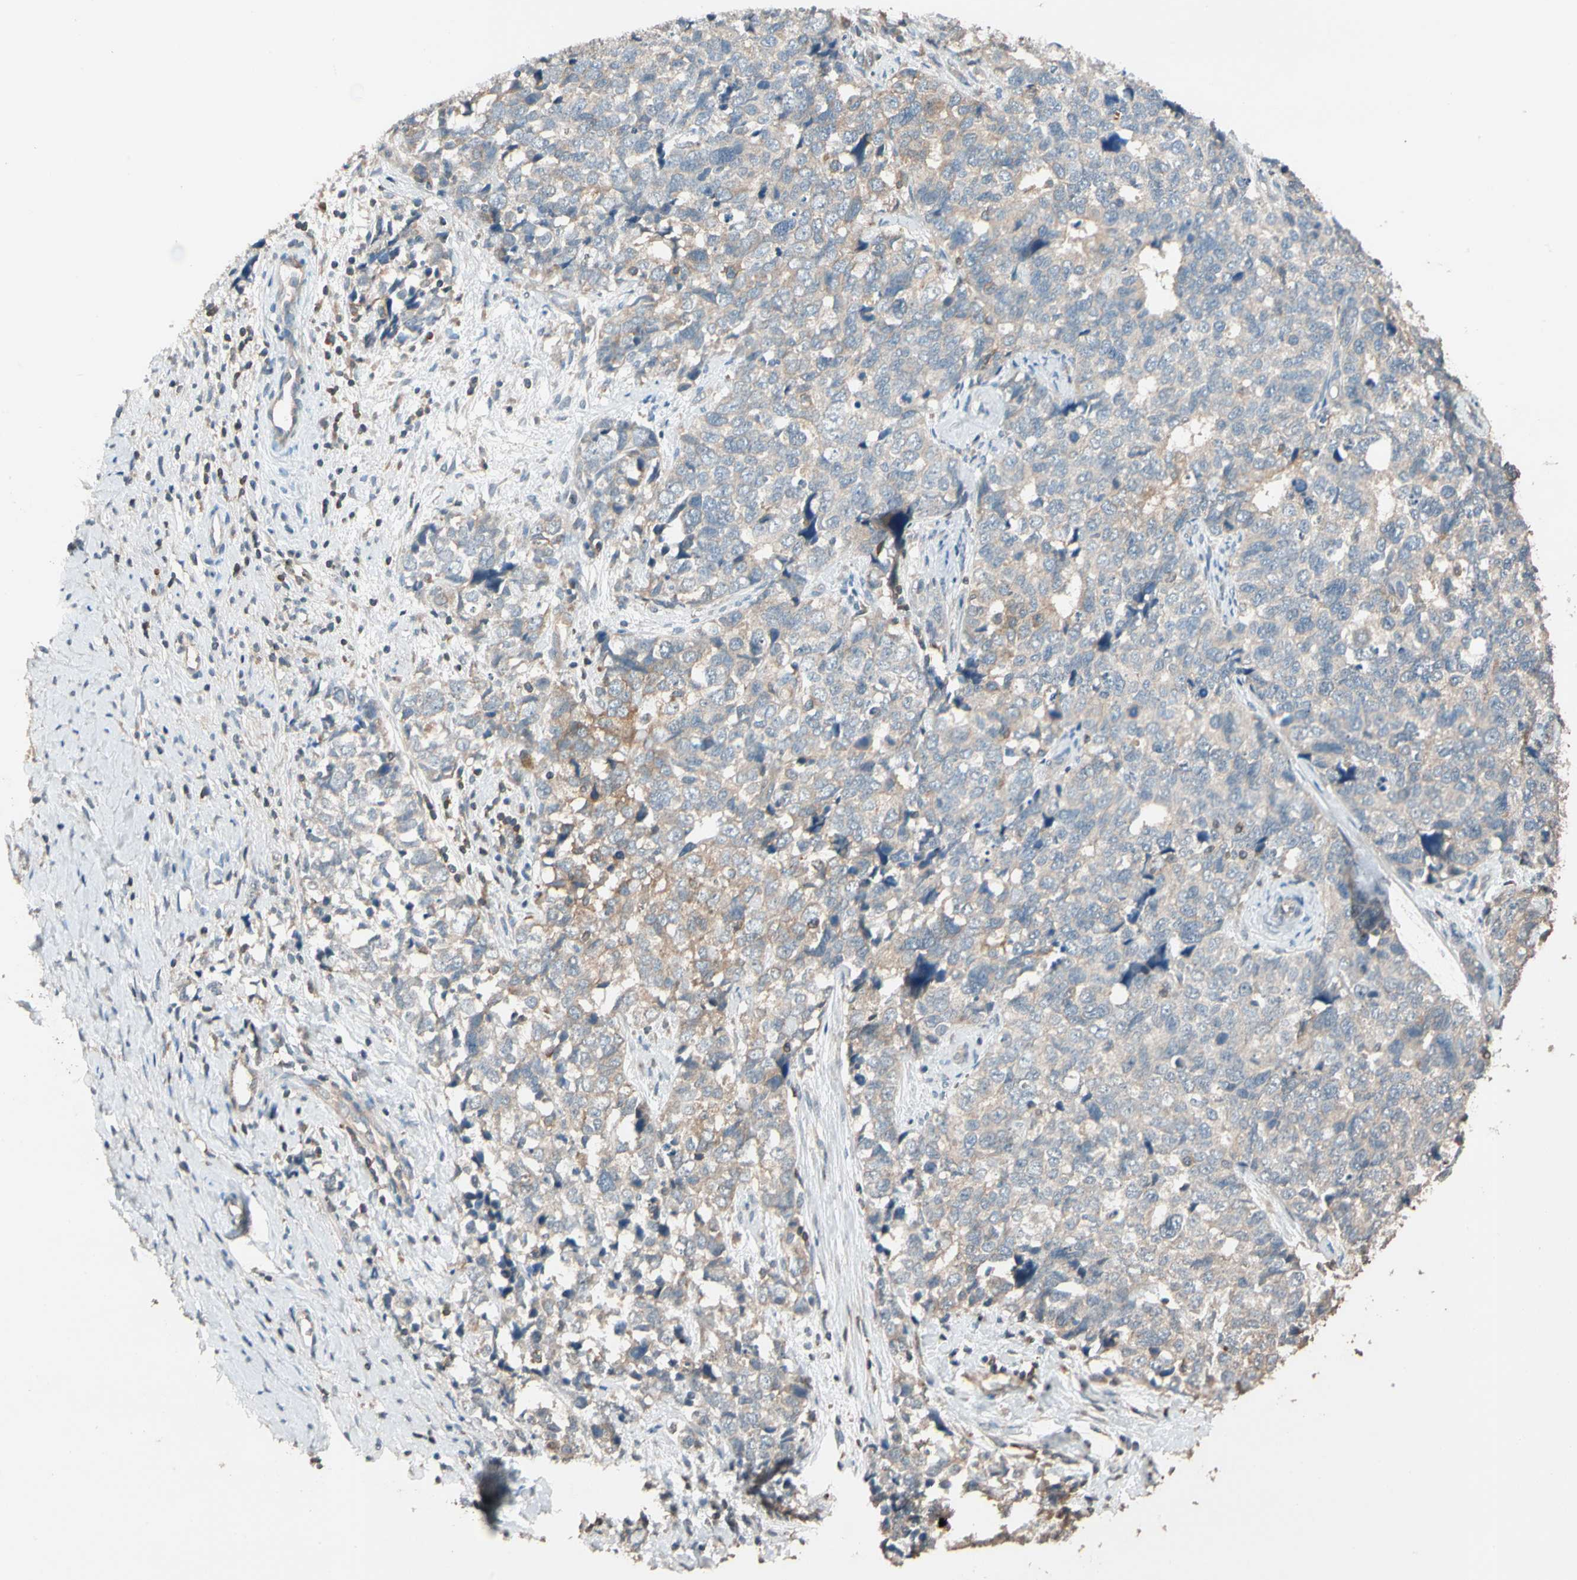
{"staining": {"intensity": "weak", "quantity": ">75%", "location": "cytoplasmic/membranous"}, "tissue": "cervical cancer", "cell_type": "Tumor cells", "image_type": "cancer", "snomed": [{"axis": "morphology", "description": "Squamous cell carcinoma, NOS"}, {"axis": "topography", "description": "Cervix"}], "caption": "Cervical cancer (squamous cell carcinoma) was stained to show a protein in brown. There is low levels of weak cytoplasmic/membranous expression in about >75% of tumor cells. (Brightfield microscopy of DAB IHC at high magnification).", "gene": "MAP3K7", "patient": {"sex": "female", "age": 63}}